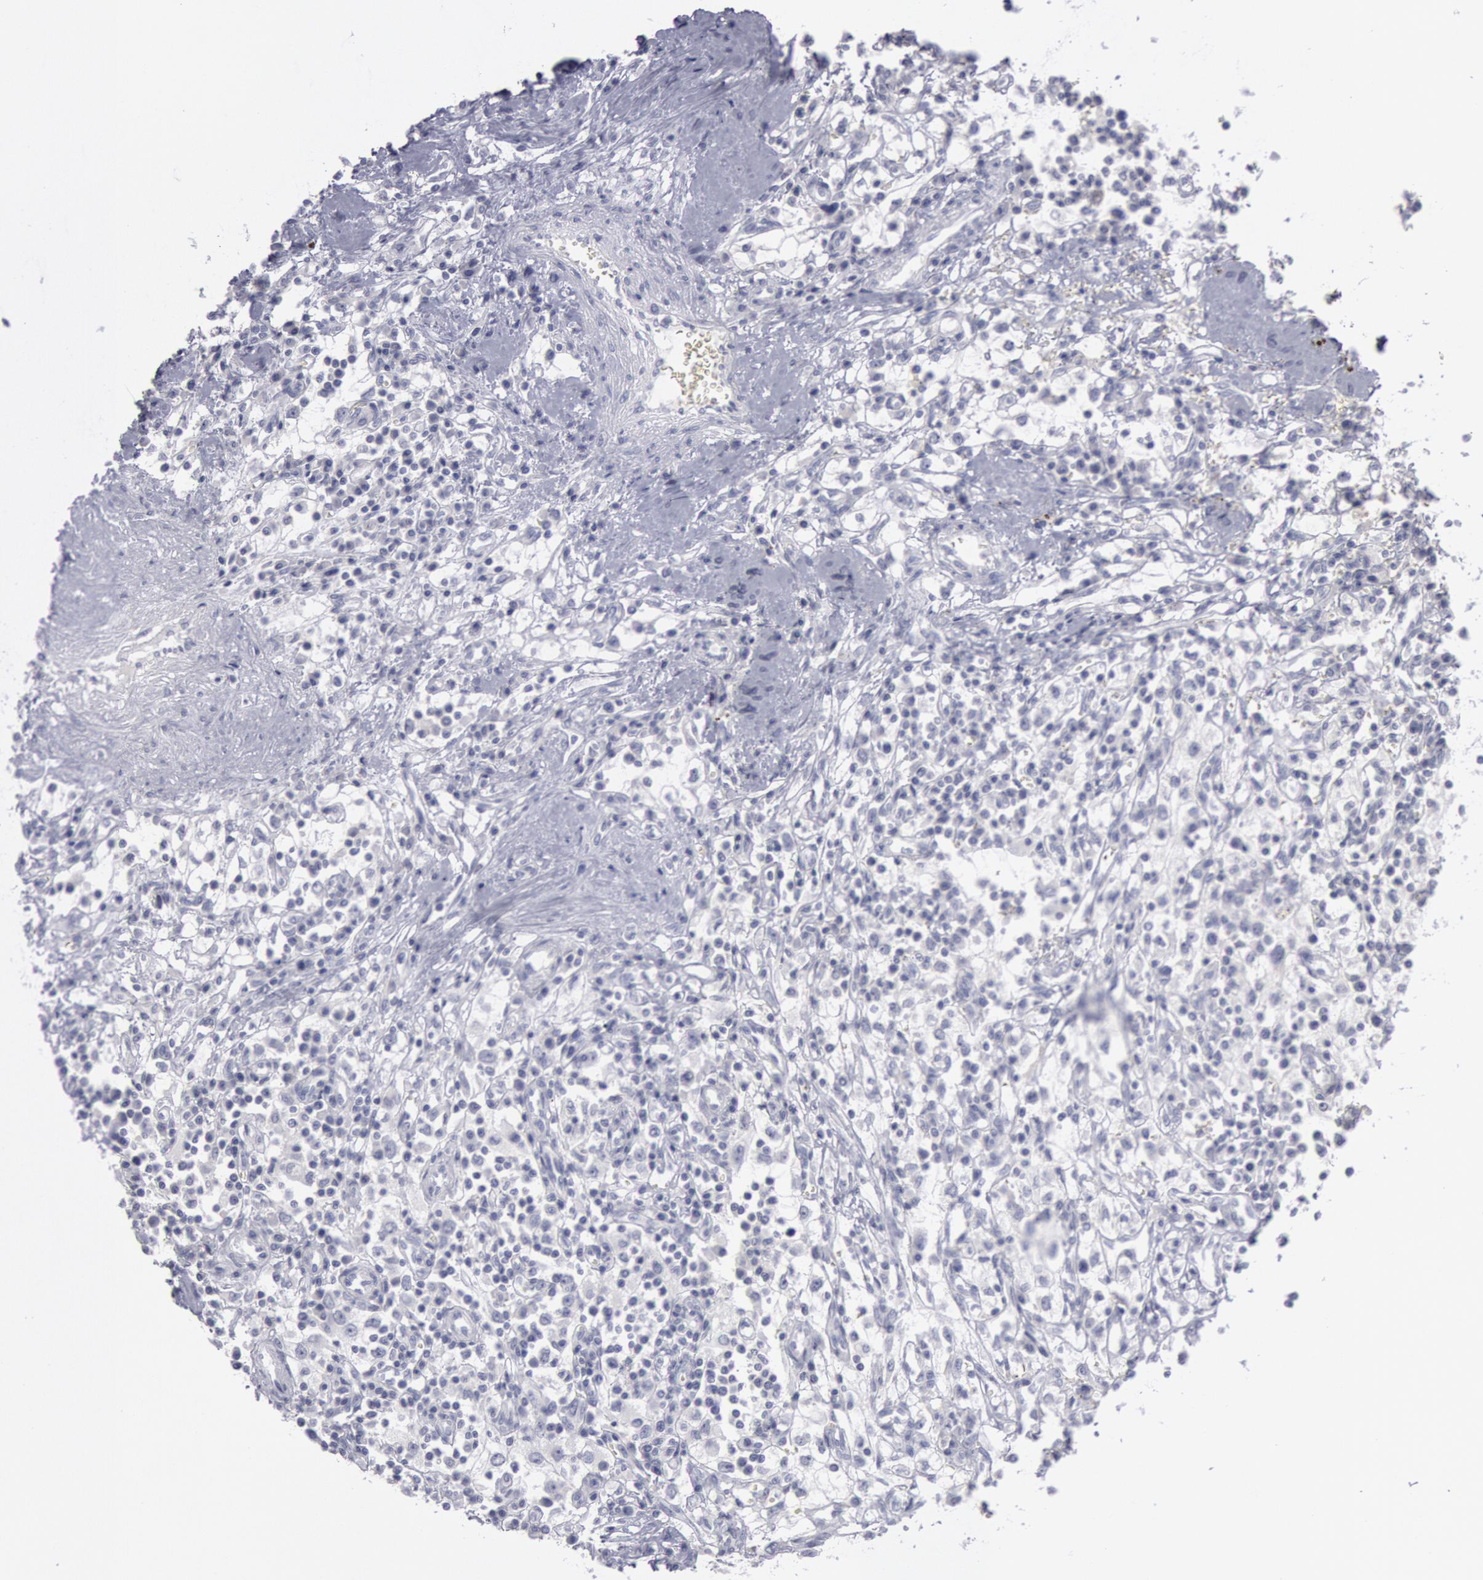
{"staining": {"intensity": "negative", "quantity": "none", "location": "none"}, "tissue": "renal cancer", "cell_type": "Tumor cells", "image_type": "cancer", "snomed": [{"axis": "morphology", "description": "Adenocarcinoma, NOS"}, {"axis": "topography", "description": "Kidney"}], "caption": "Tumor cells show no significant expression in adenocarcinoma (renal).", "gene": "KRT16", "patient": {"sex": "male", "age": 82}}